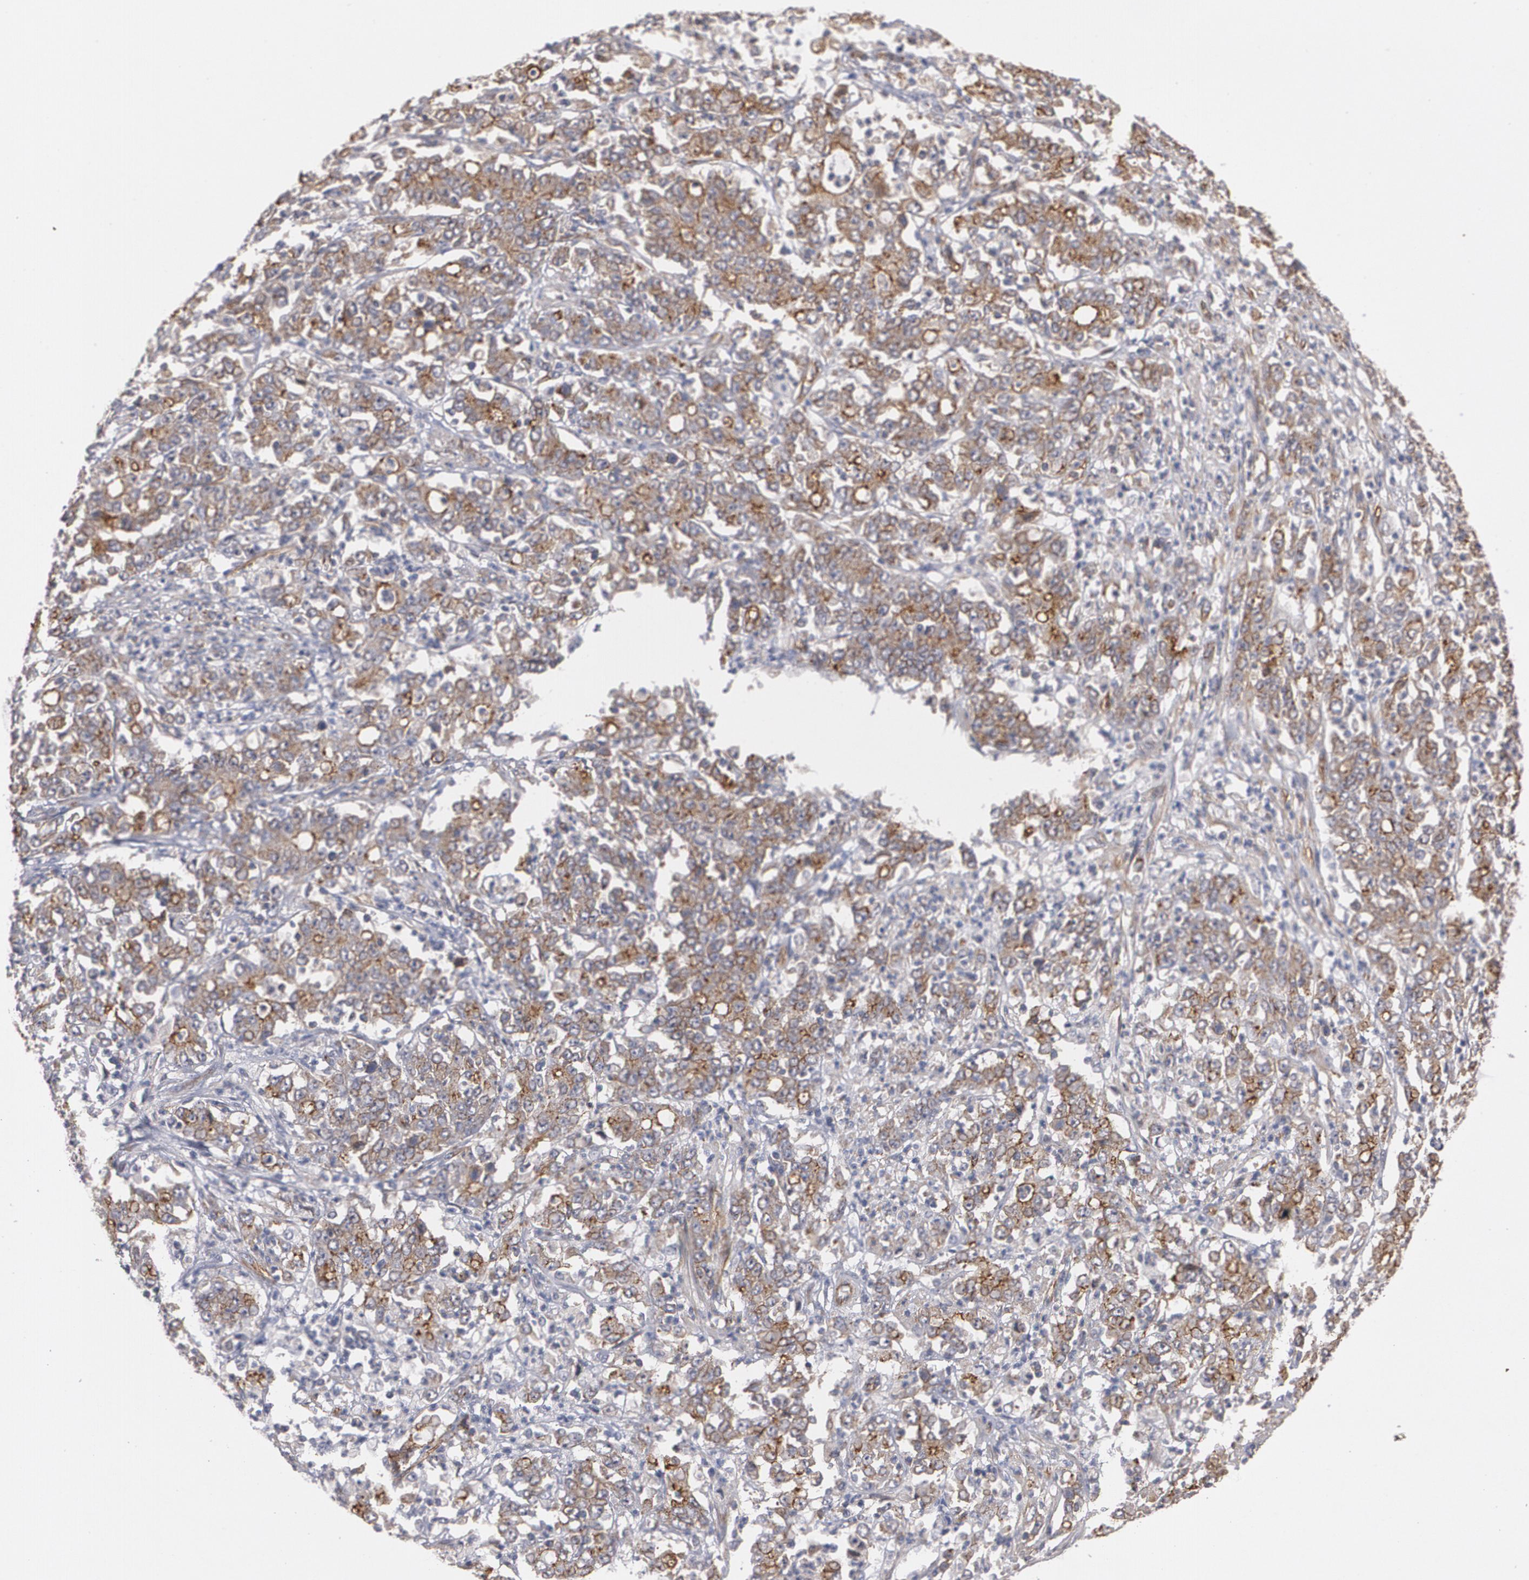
{"staining": {"intensity": "moderate", "quantity": ">75%", "location": "cytoplasmic/membranous"}, "tissue": "stomach cancer", "cell_type": "Tumor cells", "image_type": "cancer", "snomed": [{"axis": "morphology", "description": "Adenocarcinoma, NOS"}, {"axis": "topography", "description": "Stomach, lower"}], "caption": "A brown stain highlights moderate cytoplasmic/membranous staining of a protein in stomach cancer (adenocarcinoma) tumor cells.", "gene": "TJP1", "patient": {"sex": "female", "age": 71}}